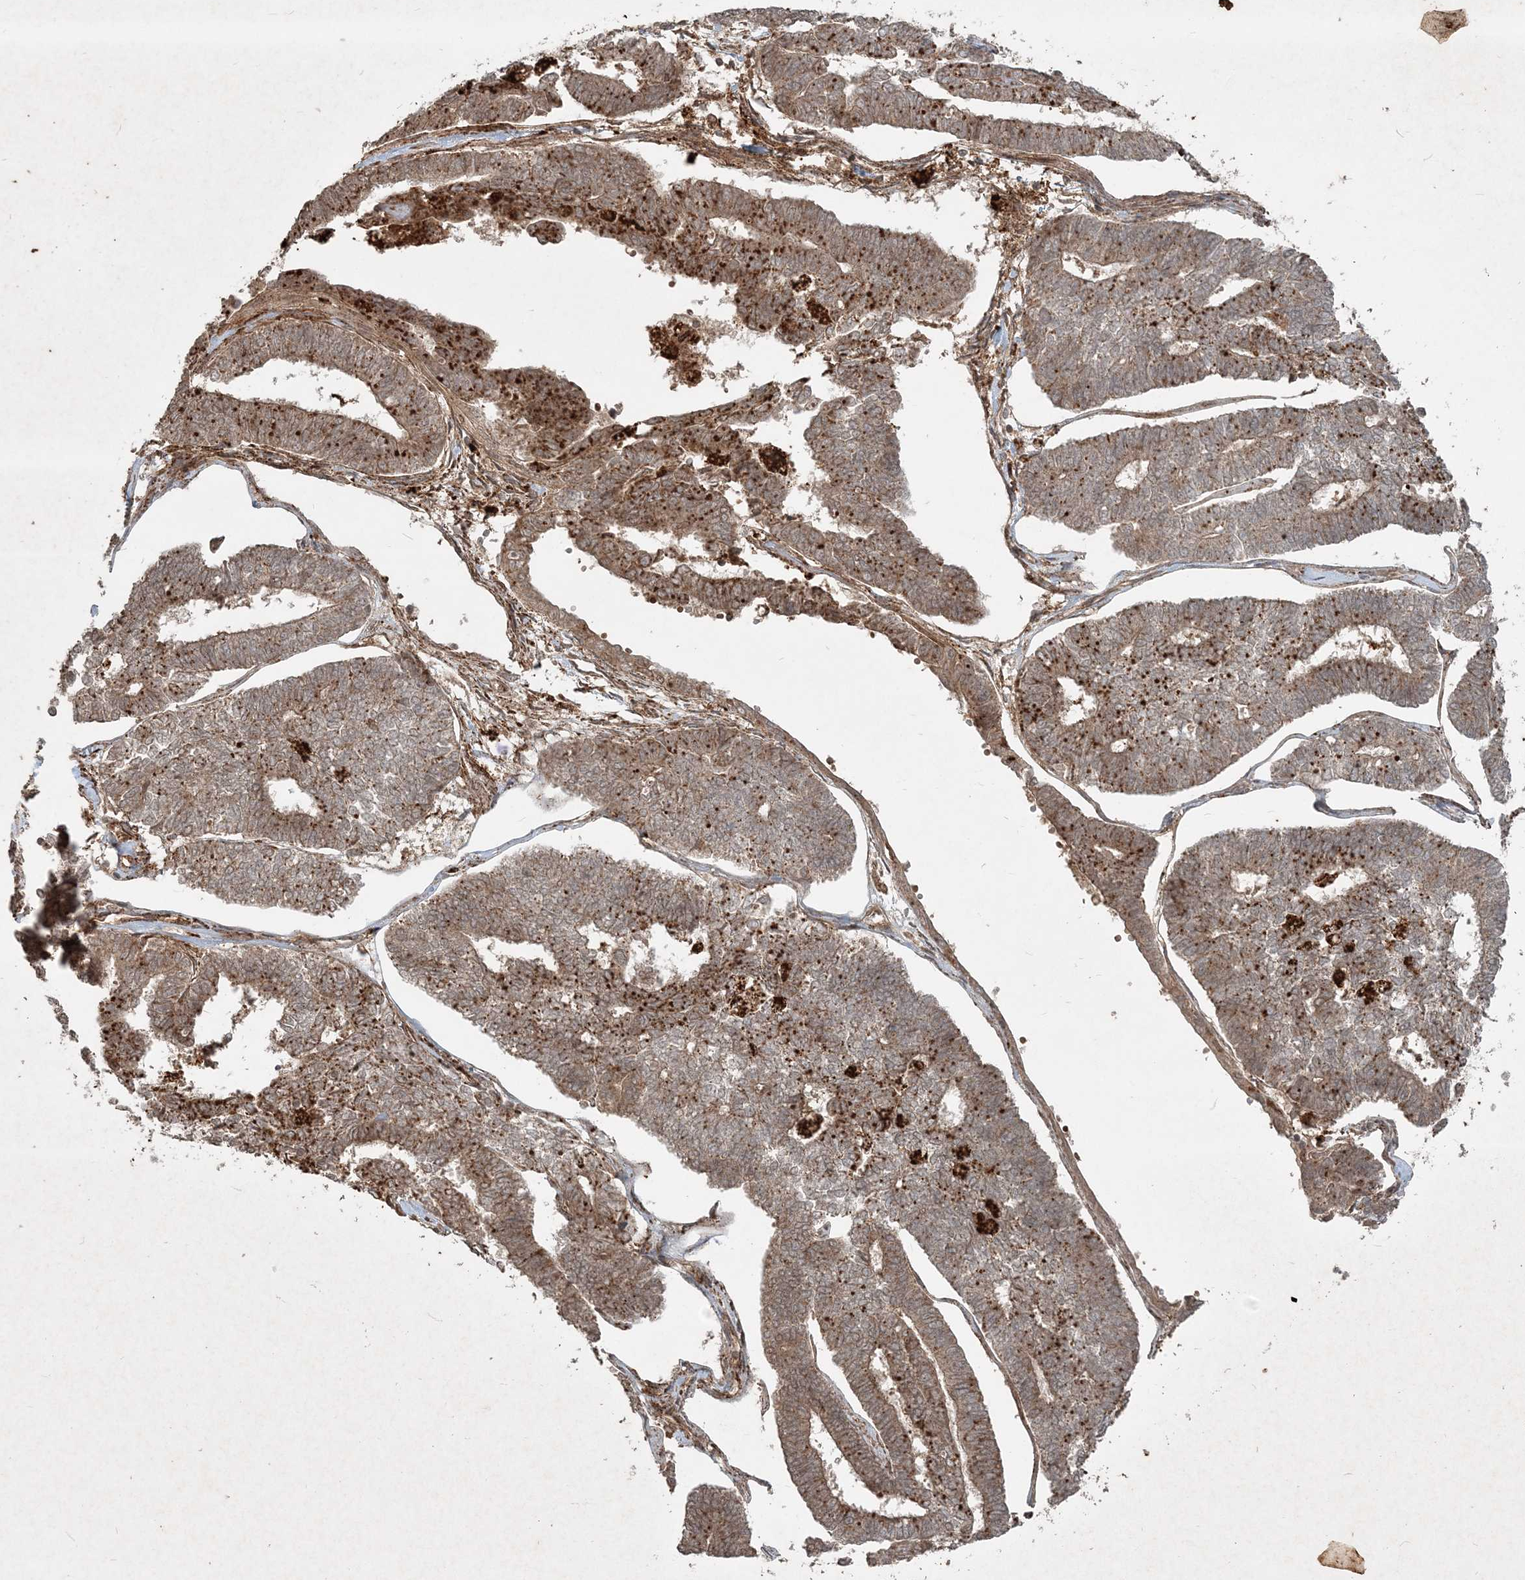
{"staining": {"intensity": "moderate", "quantity": ">75%", "location": "cytoplasmic/membranous"}, "tissue": "endometrial cancer", "cell_type": "Tumor cells", "image_type": "cancer", "snomed": [{"axis": "morphology", "description": "Adenocarcinoma, NOS"}, {"axis": "topography", "description": "Endometrium"}], "caption": "The micrograph shows immunohistochemical staining of endometrial cancer. There is moderate cytoplasmic/membranous positivity is appreciated in approximately >75% of tumor cells. (Stains: DAB in brown, nuclei in blue, Microscopy: brightfield microscopy at high magnification).", "gene": "NARS1", "patient": {"sex": "female", "age": 70}}